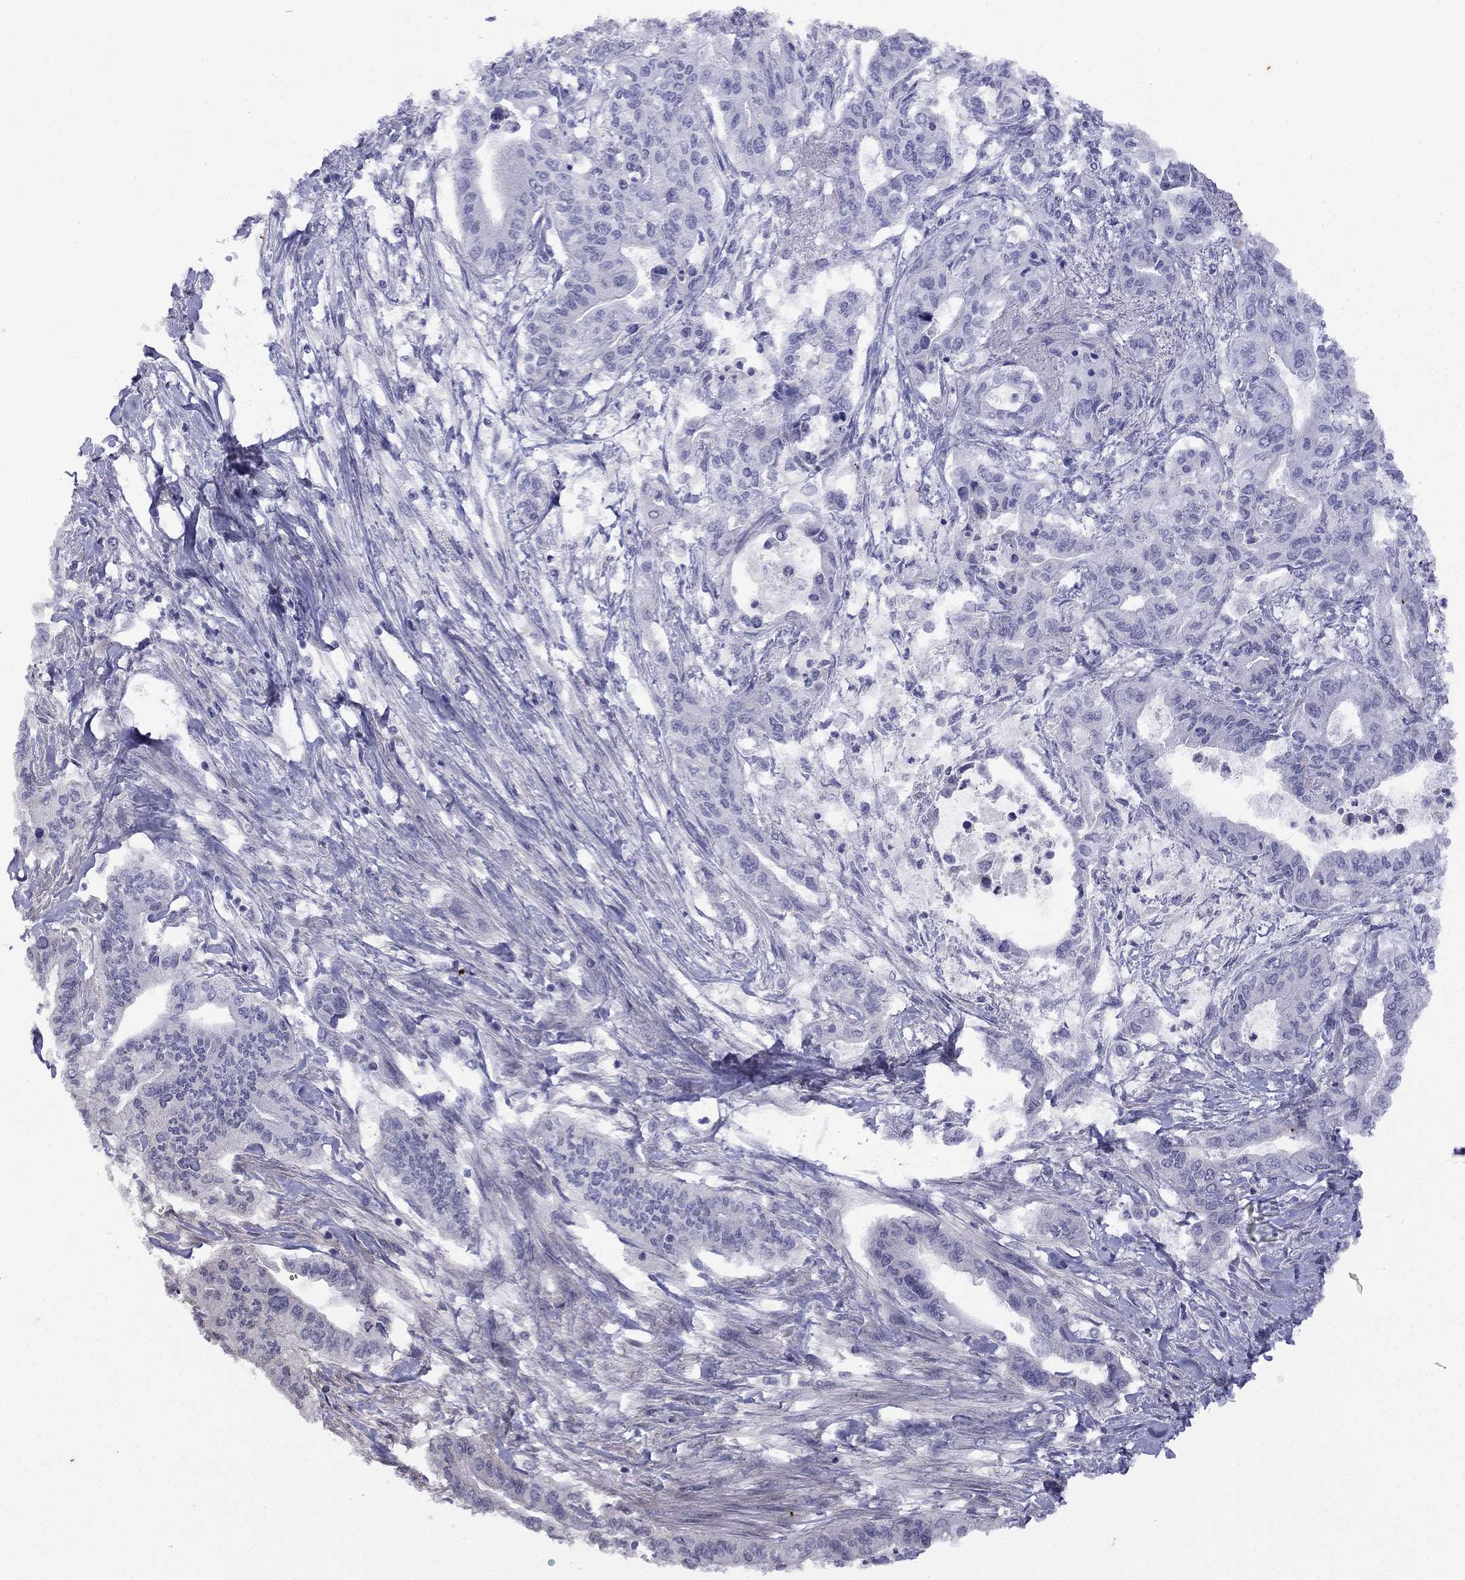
{"staining": {"intensity": "negative", "quantity": "none", "location": "none"}, "tissue": "pancreatic cancer", "cell_type": "Tumor cells", "image_type": "cancer", "snomed": [{"axis": "morphology", "description": "Adenocarcinoma, NOS"}, {"axis": "topography", "description": "Pancreas"}], "caption": "An immunohistochemistry histopathology image of pancreatic adenocarcinoma is shown. There is no staining in tumor cells of pancreatic adenocarcinoma.", "gene": "GNAT3", "patient": {"sex": "male", "age": 60}}